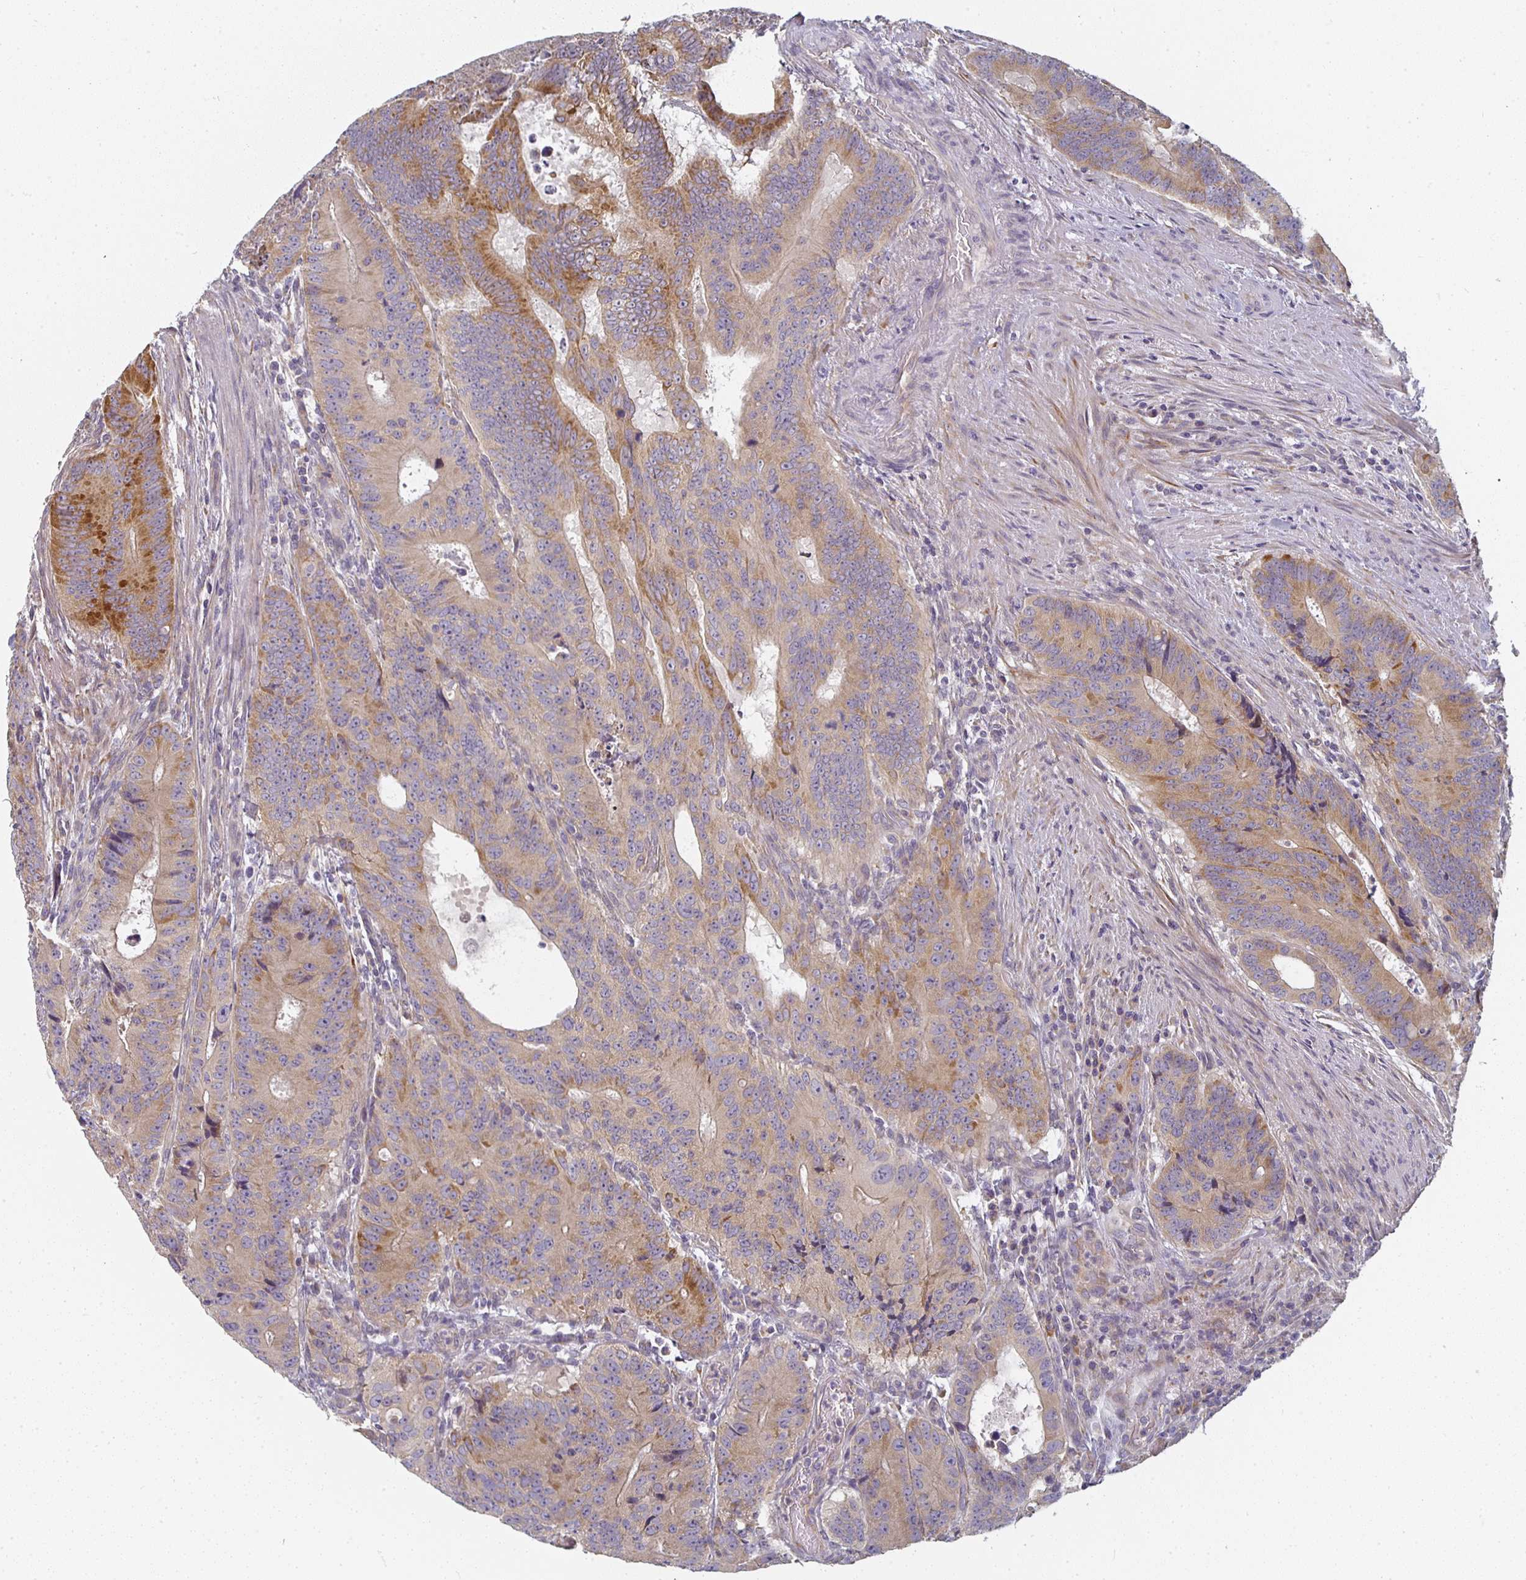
{"staining": {"intensity": "moderate", "quantity": "25%-75%", "location": "cytoplasmic/membranous"}, "tissue": "colorectal cancer", "cell_type": "Tumor cells", "image_type": "cancer", "snomed": [{"axis": "morphology", "description": "Adenocarcinoma, NOS"}, {"axis": "topography", "description": "Colon"}], "caption": "This image demonstrates colorectal cancer (adenocarcinoma) stained with IHC to label a protein in brown. The cytoplasmic/membranous of tumor cells show moderate positivity for the protein. Nuclei are counter-stained blue.", "gene": "CTHRC1", "patient": {"sex": "male", "age": 62}}